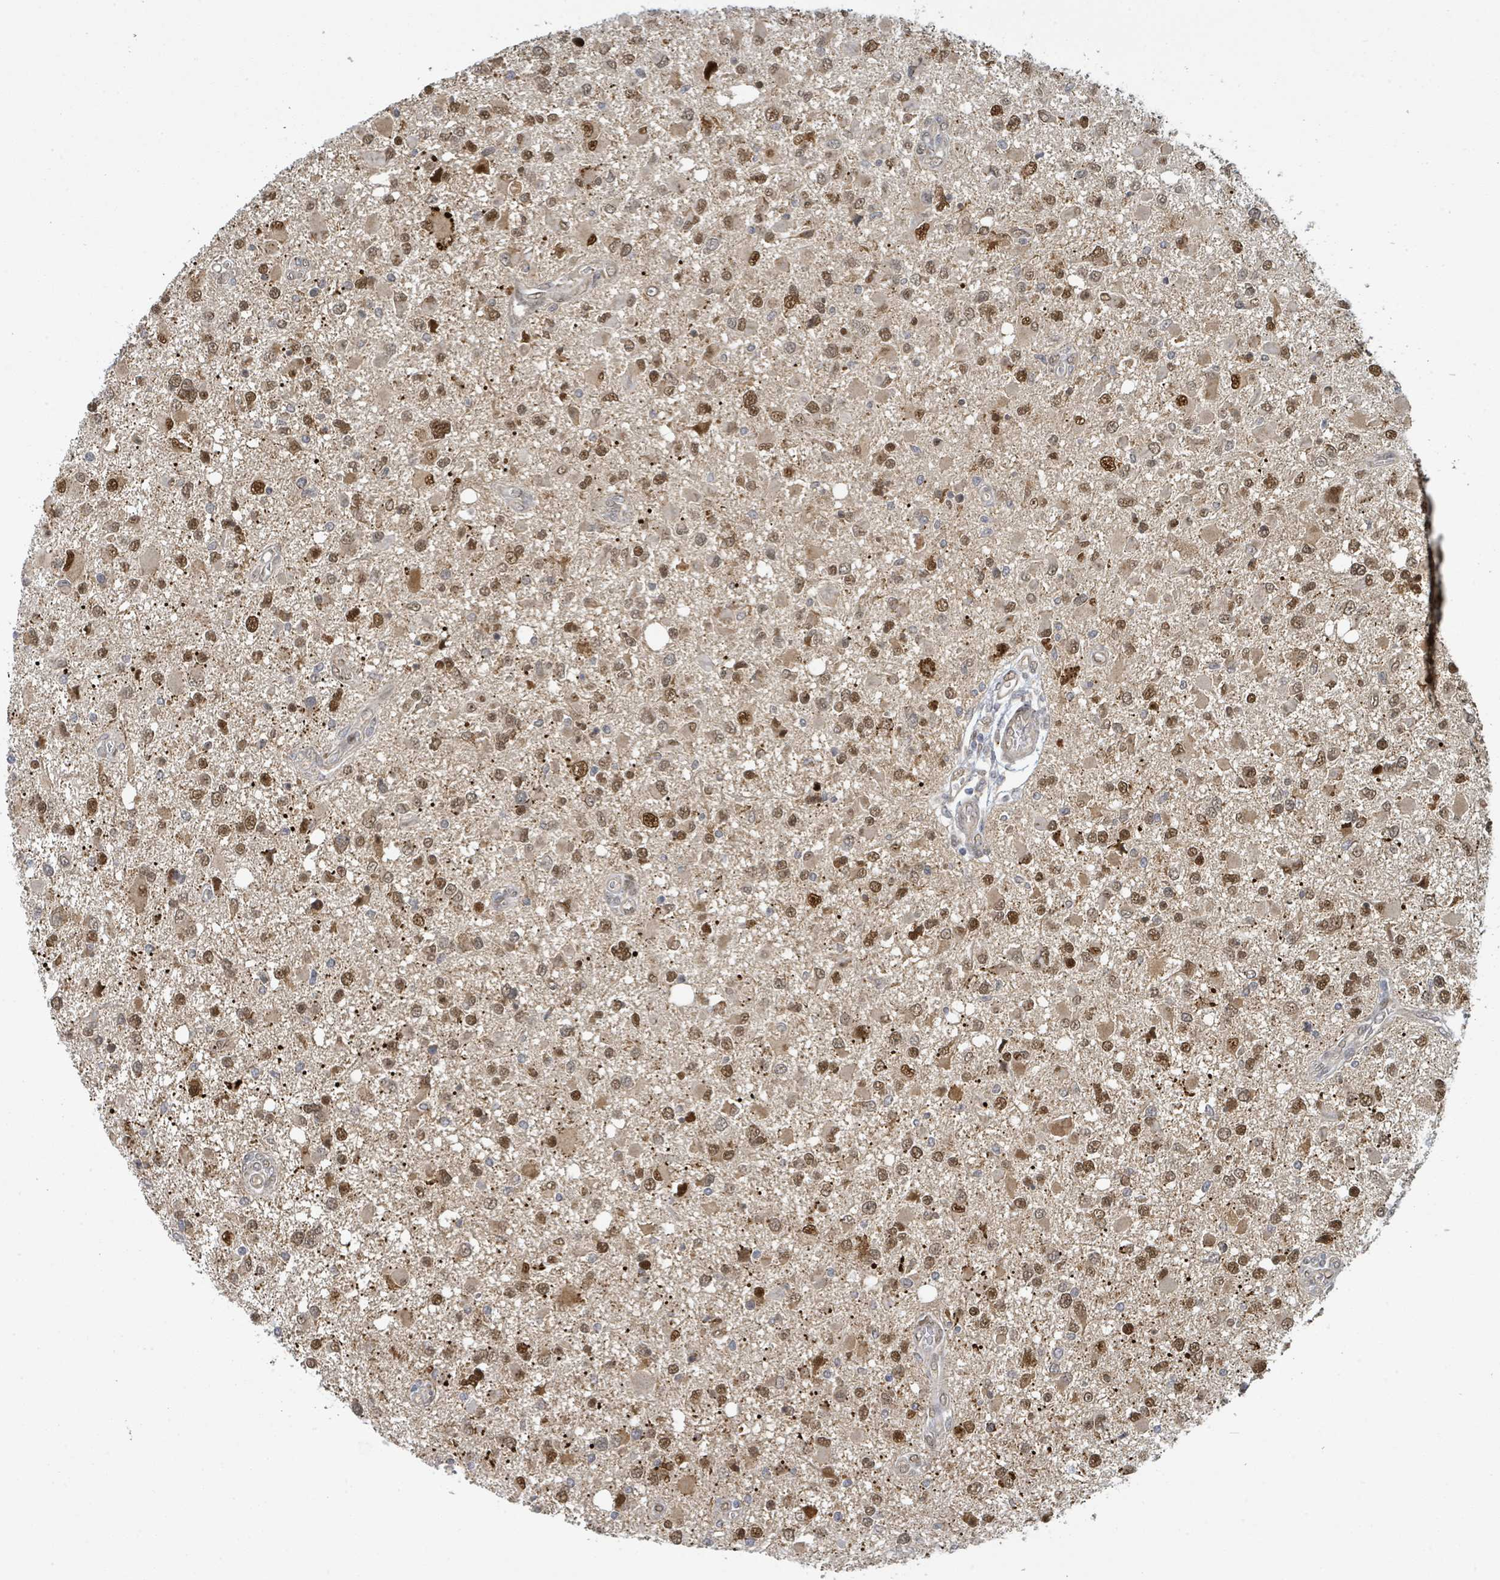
{"staining": {"intensity": "moderate", "quantity": ">75%", "location": "nuclear"}, "tissue": "glioma", "cell_type": "Tumor cells", "image_type": "cancer", "snomed": [{"axis": "morphology", "description": "Glioma, malignant, High grade"}, {"axis": "topography", "description": "Brain"}], "caption": "Human glioma stained with a brown dye displays moderate nuclear positive positivity in about >75% of tumor cells.", "gene": "PSMB7", "patient": {"sex": "male", "age": 53}}